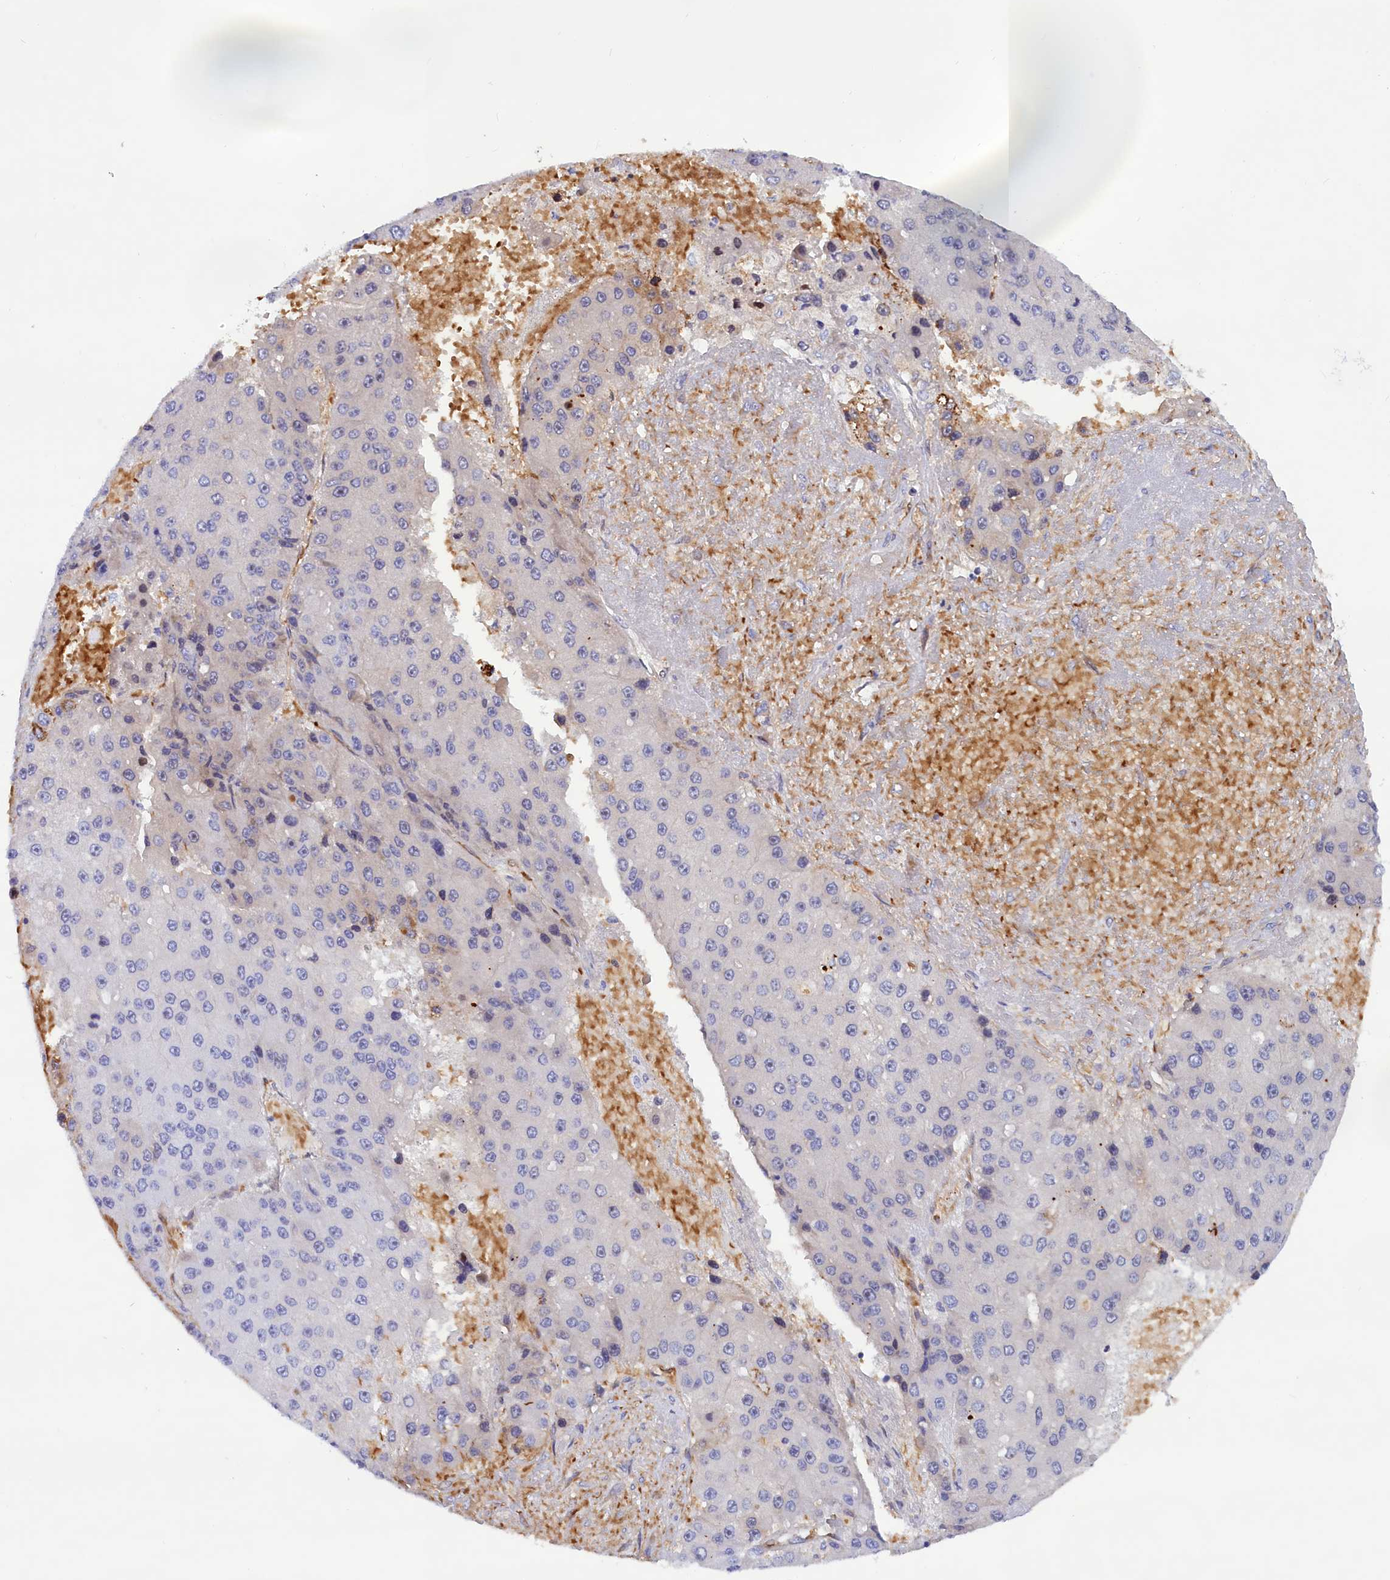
{"staining": {"intensity": "negative", "quantity": "none", "location": "none"}, "tissue": "liver cancer", "cell_type": "Tumor cells", "image_type": "cancer", "snomed": [{"axis": "morphology", "description": "Carcinoma, Hepatocellular, NOS"}, {"axis": "topography", "description": "Liver"}], "caption": "A histopathology image of liver hepatocellular carcinoma stained for a protein exhibits no brown staining in tumor cells.", "gene": "ABCC12", "patient": {"sex": "female", "age": 73}}